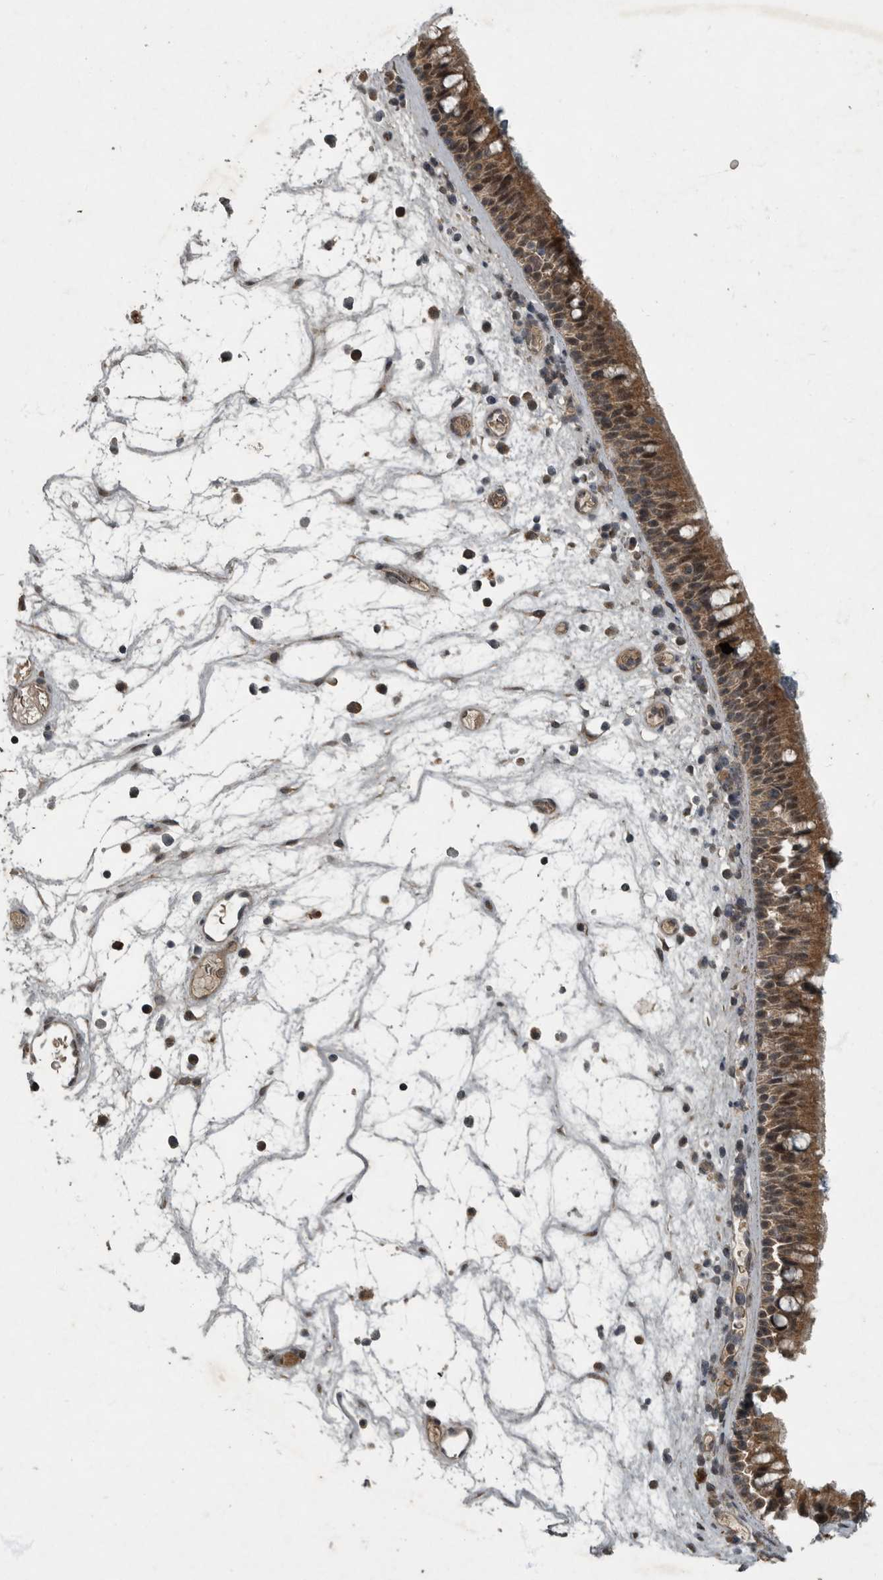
{"staining": {"intensity": "moderate", "quantity": ">75%", "location": "cytoplasmic/membranous,nuclear"}, "tissue": "nasopharynx", "cell_type": "Respiratory epithelial cells", "image_type": "normal", "snomed": [{"axis": "morphology", "description": "Normal tissue, NOS"}, {"axis": "morphology", "description": "Inflammation, NOS"}, {"axis": "morphology", "description": "Malignant melanoma, Metastatic site"}, {"axis": "topography", "description": "Nasopharynx"}], "caption": "Immunohistochemical staining of normal nasopharynx demonstrates moderate cytoplasmic/membranous,nuclear protein positivity in about >75% of respiratory epithelial cells.", "gene": "FOXO1", "patient": {"sex": "male", "age": 70}}